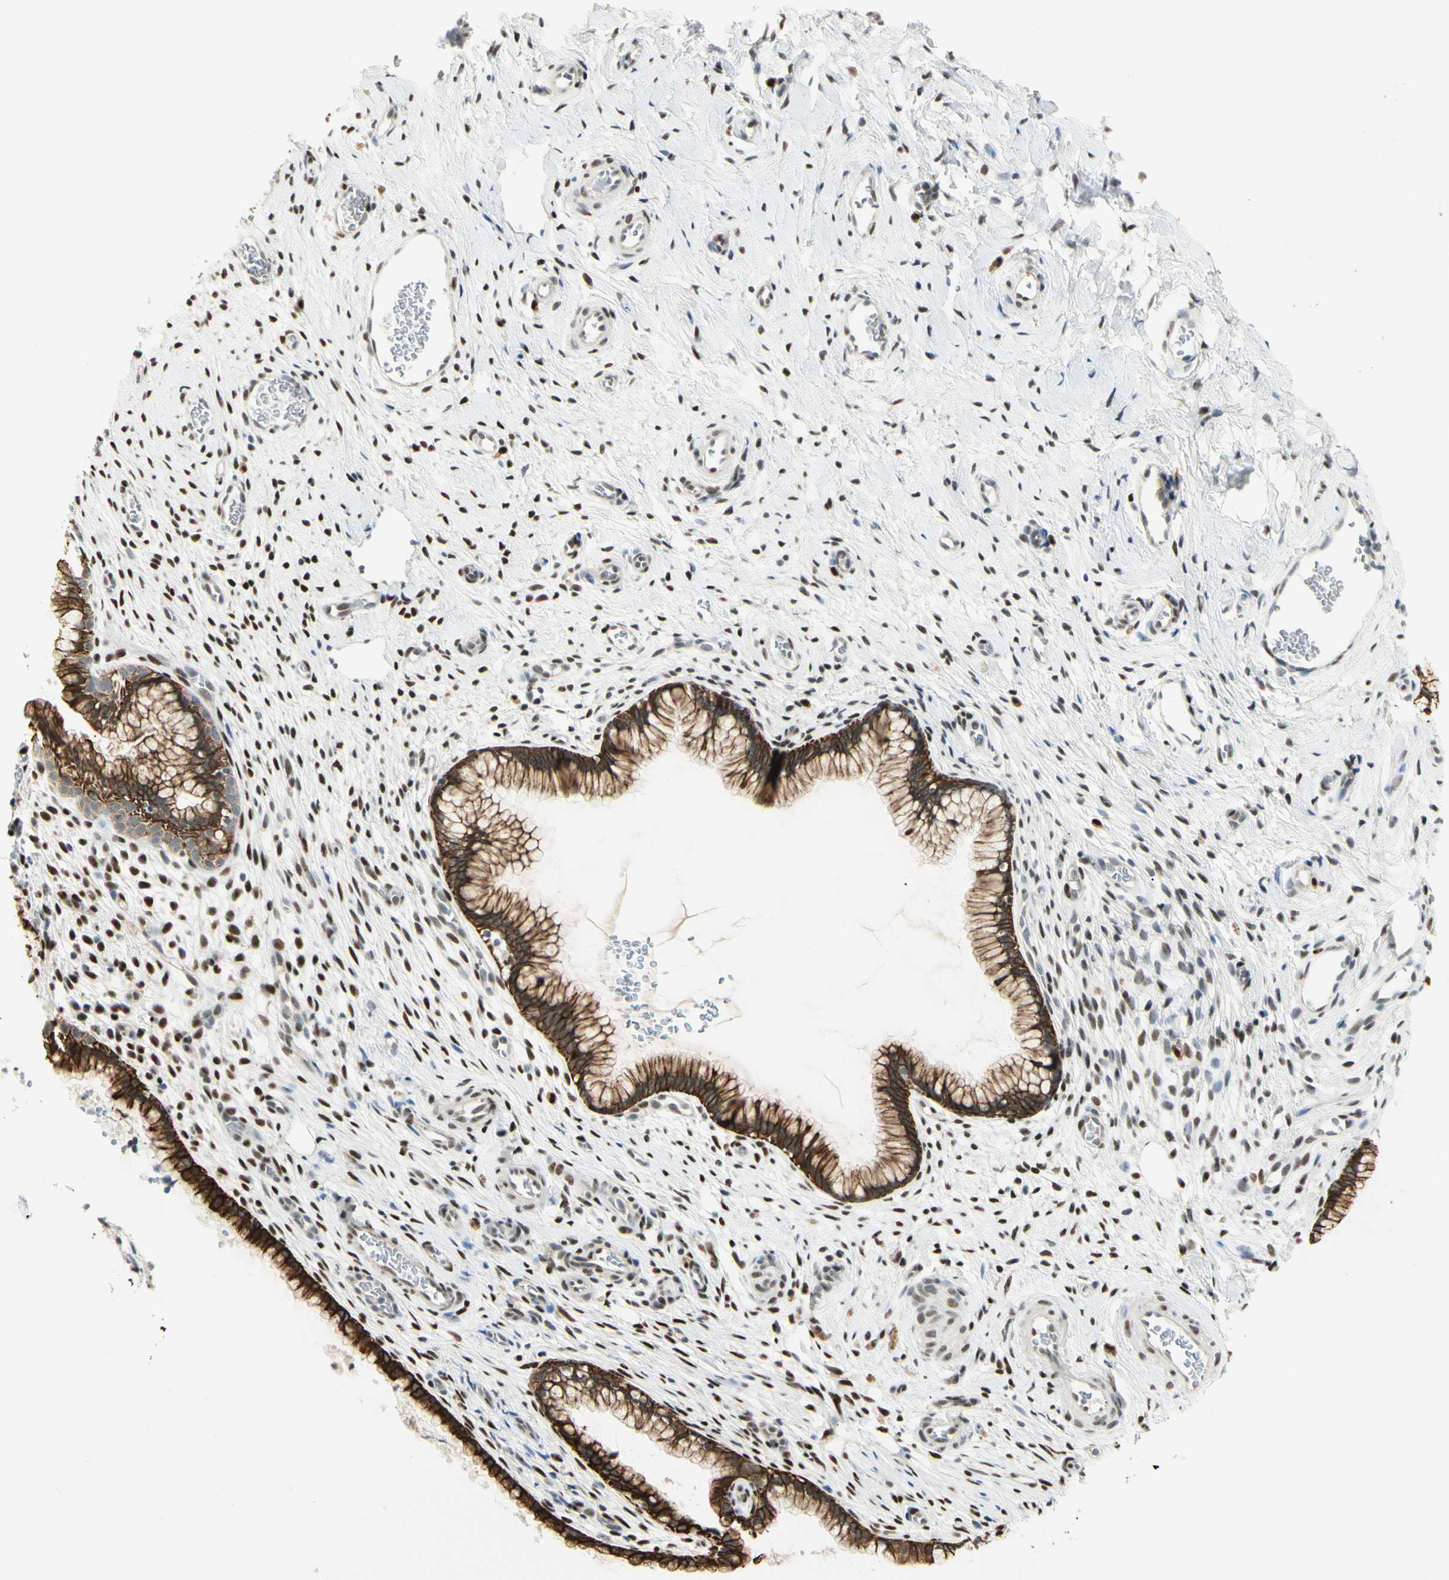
{"staining": {"intensity": "strong", "quantity": ">75%", "location": "cytoplasmic/membranous"}, "tissue": "cervix", "cell_type": "Glandular cells", "image_type": "normal", "snomed": [{"axis": "morphology", "description": "Normal tissue, NOS"}, {"axis": "topography", "description": "Cervix"}], "caption": "IHC staining of unremarkable cervix, which shows high levels of strong cytoplasmic/membranous expression in approximately >75% of glandular cells indicating strong cytoplasmic/membranous protein positivity. The staining was performed using DAB (3,3'-diaminobenzidine) (brown) for protein detection and nuclei were counterstained in hematoxylin (blue).", "gene": "ATXN1", "patient": {"sex": "female", "age": 65}}